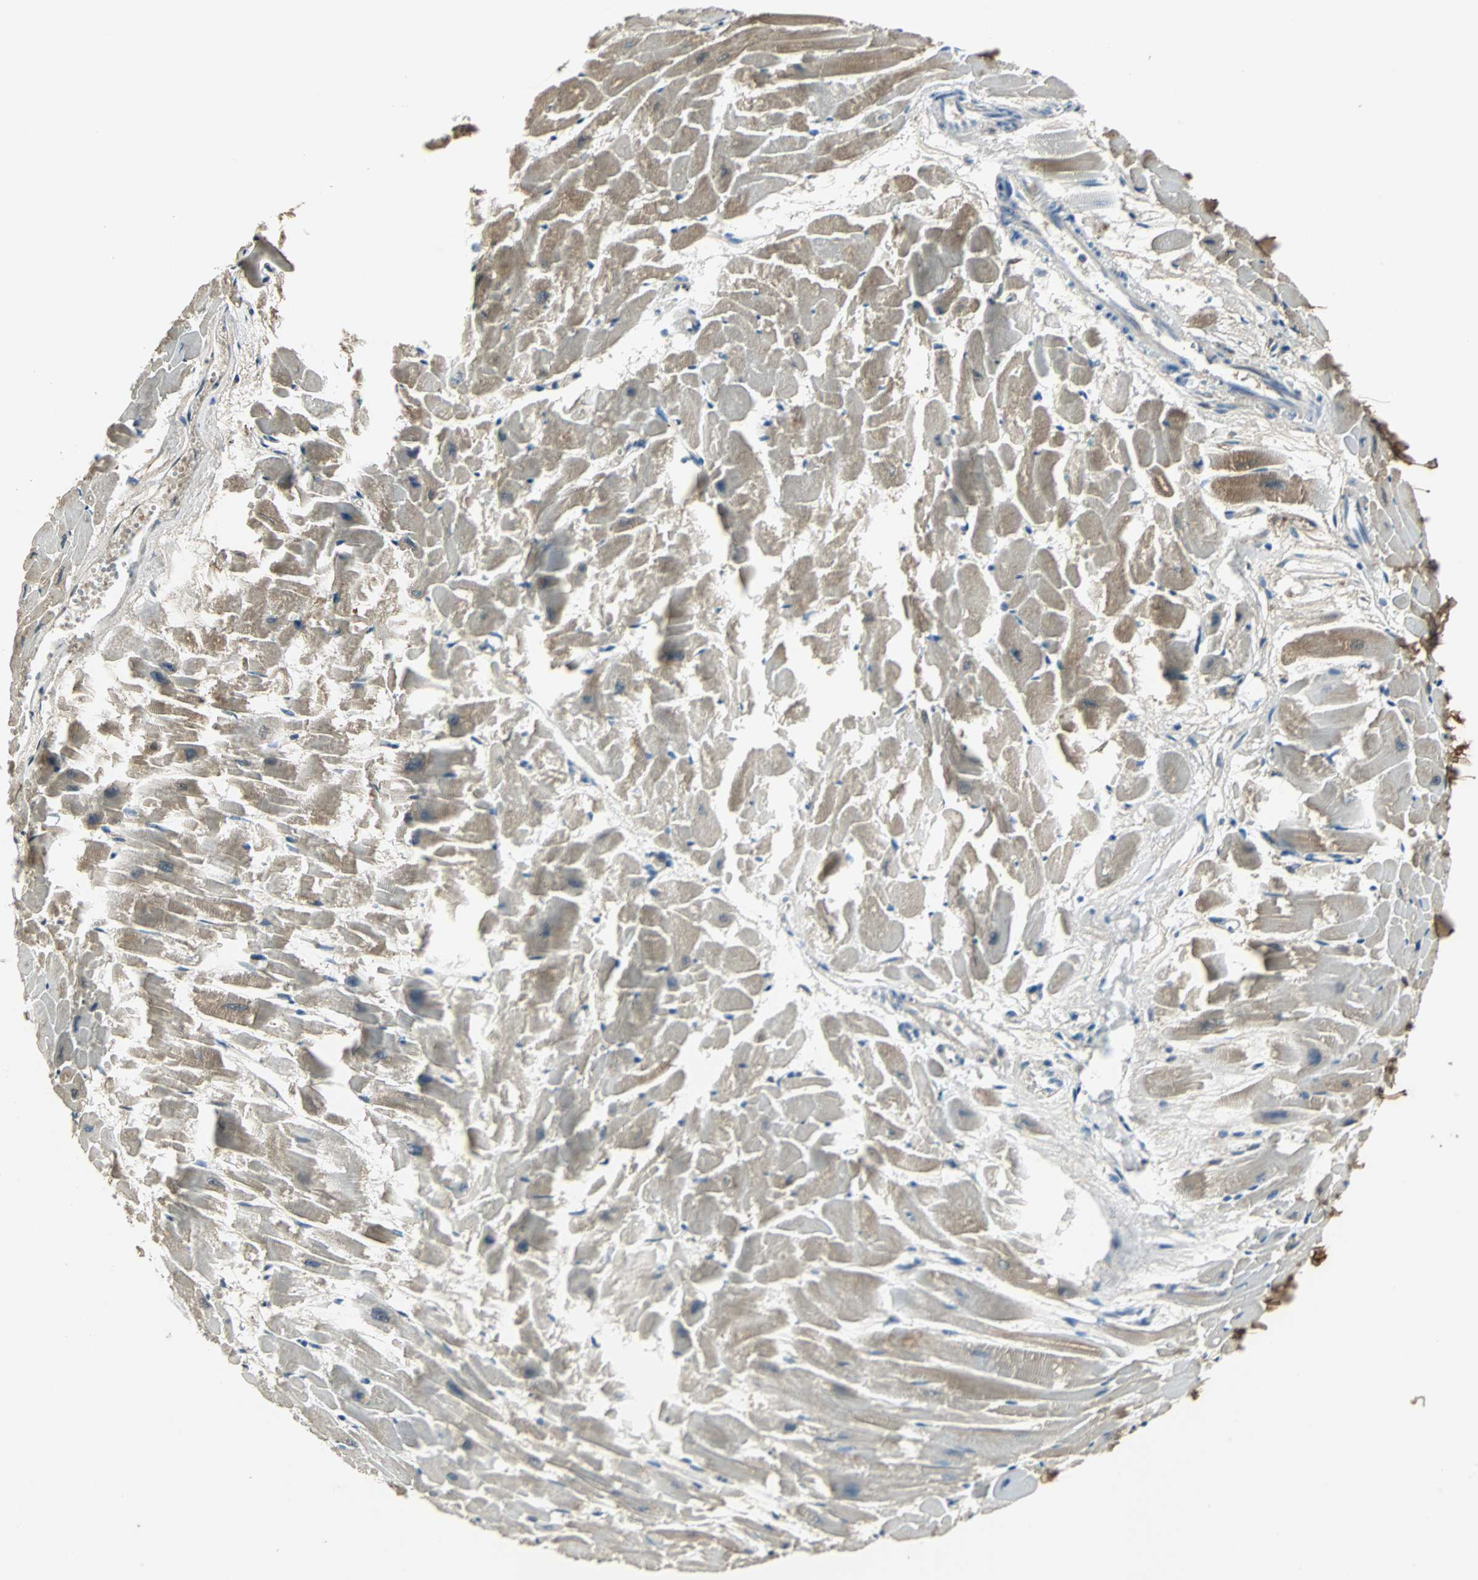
{"staining": {"intensity": "weak", "quantity": "25%-75%", "location": "cytoplasmic/membranous"}, "tissue": "heart muscle", "cell_type": "Cardiomyocytes", "image_type": "normal", "snomed": [{"axis": "morphology", "description": "Normal tissue, NOS"}, {"axis": "topography", "description": "Heart"}], "caption": "Immunohistochemistry (IHC) (DAB (3,3'-diaminobenzidine)) staining of unremarkable human heart muscle exhibits weak cytoplasmic/membranous protein expression in about 25%-75% of cardiomyocytes.", "gene": "IGHA1", "patient": {"sex": "female", "age": 19}}